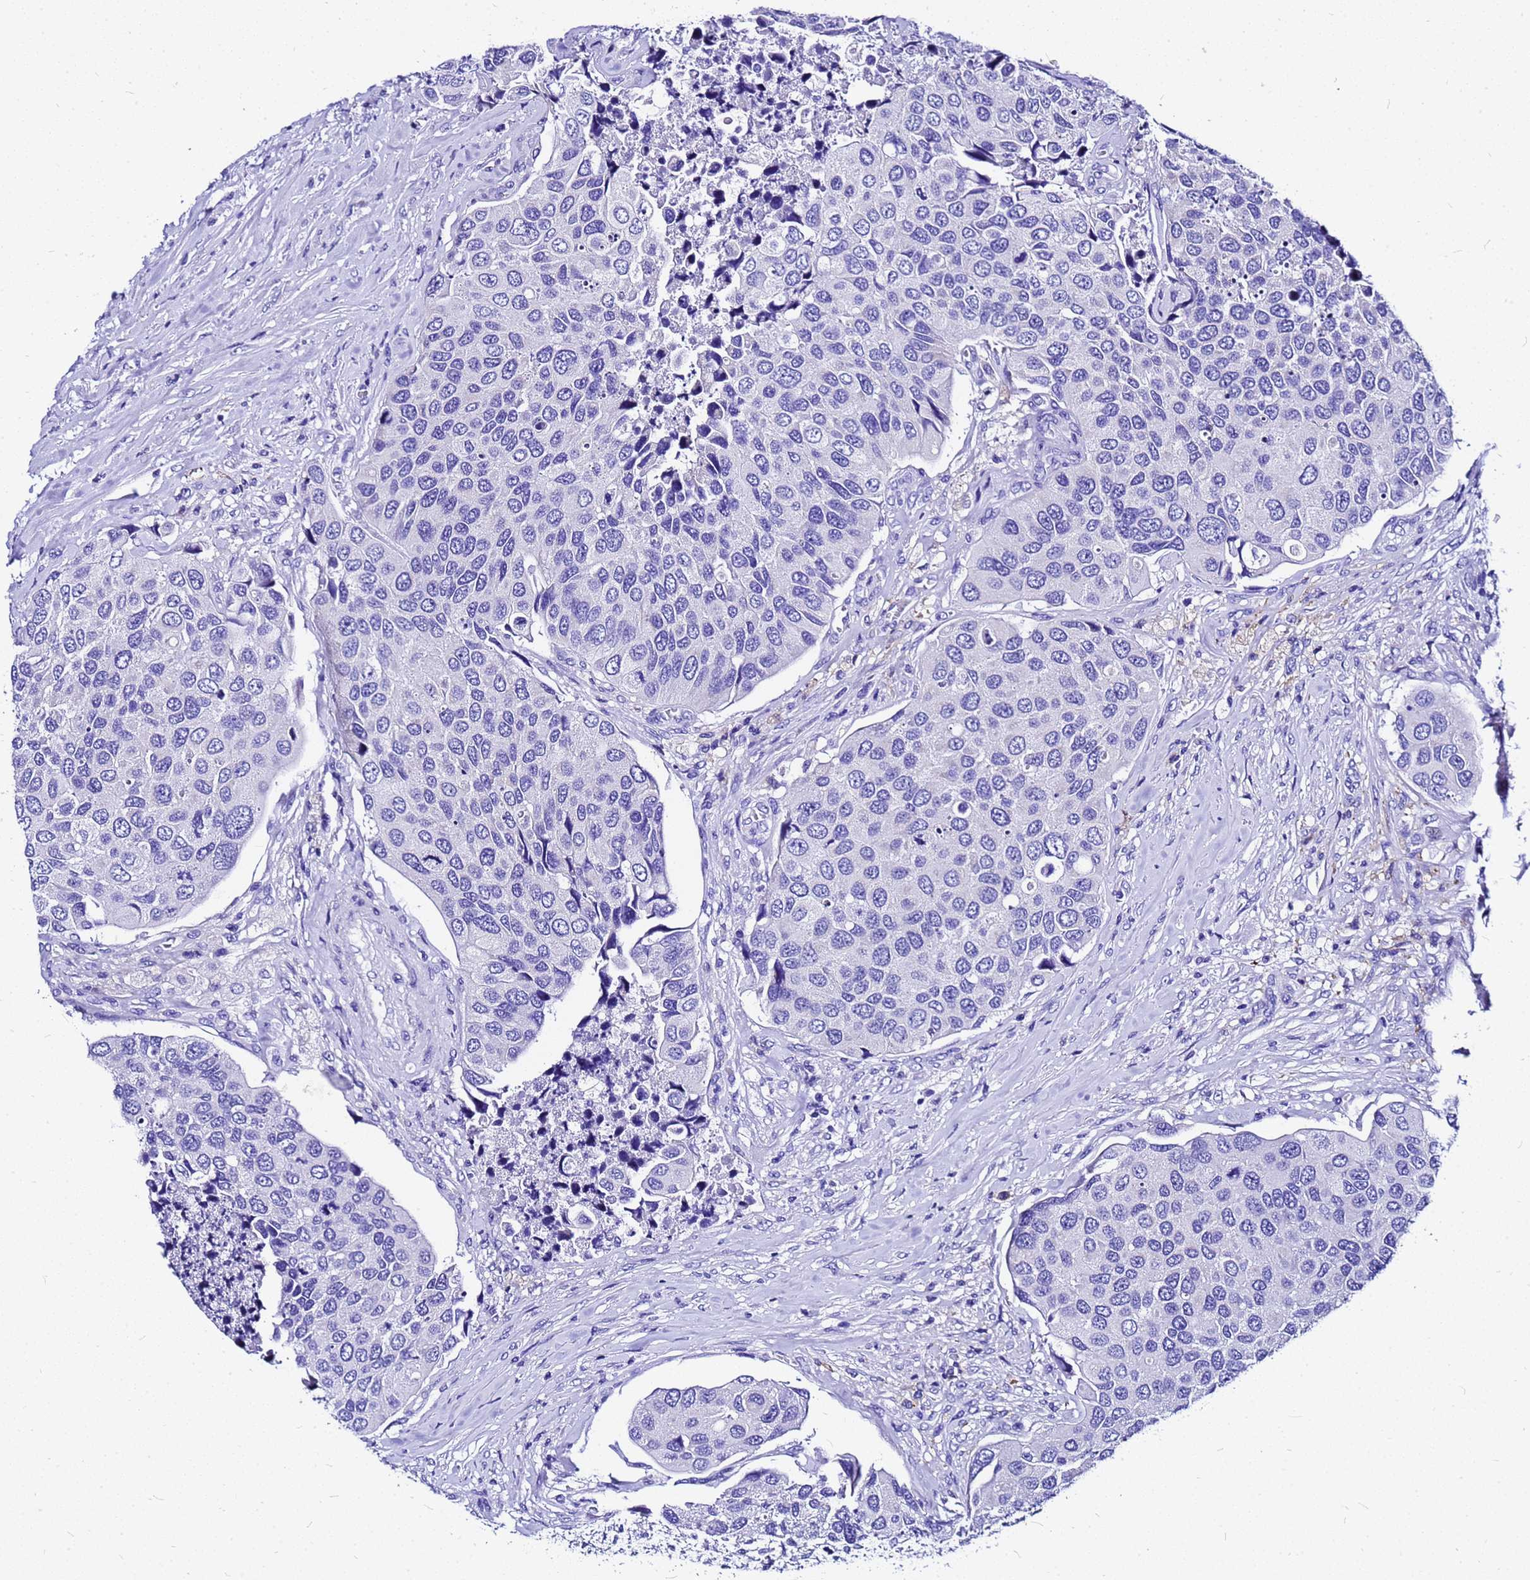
{"staining": {"intensity": "negative", "quantity": "none", "location": "none"}, "tissue": "urothelial cancer", "cell_type": "Tumor cells", "image_type": "cancer", "snomed": [{"axis": "morphology", "description": "Urothelial carcinoma, High grade"}, {"axis": "topography", "description": "Urinary bladder"}], "caption": "Human high-grade urothelial carcinoma stained for a protein using immunohistochemistry (IHC) exhibits no expression in tumor cells.", "gene": "HERC4", "patient": {"sex": "male", "age": 74}}